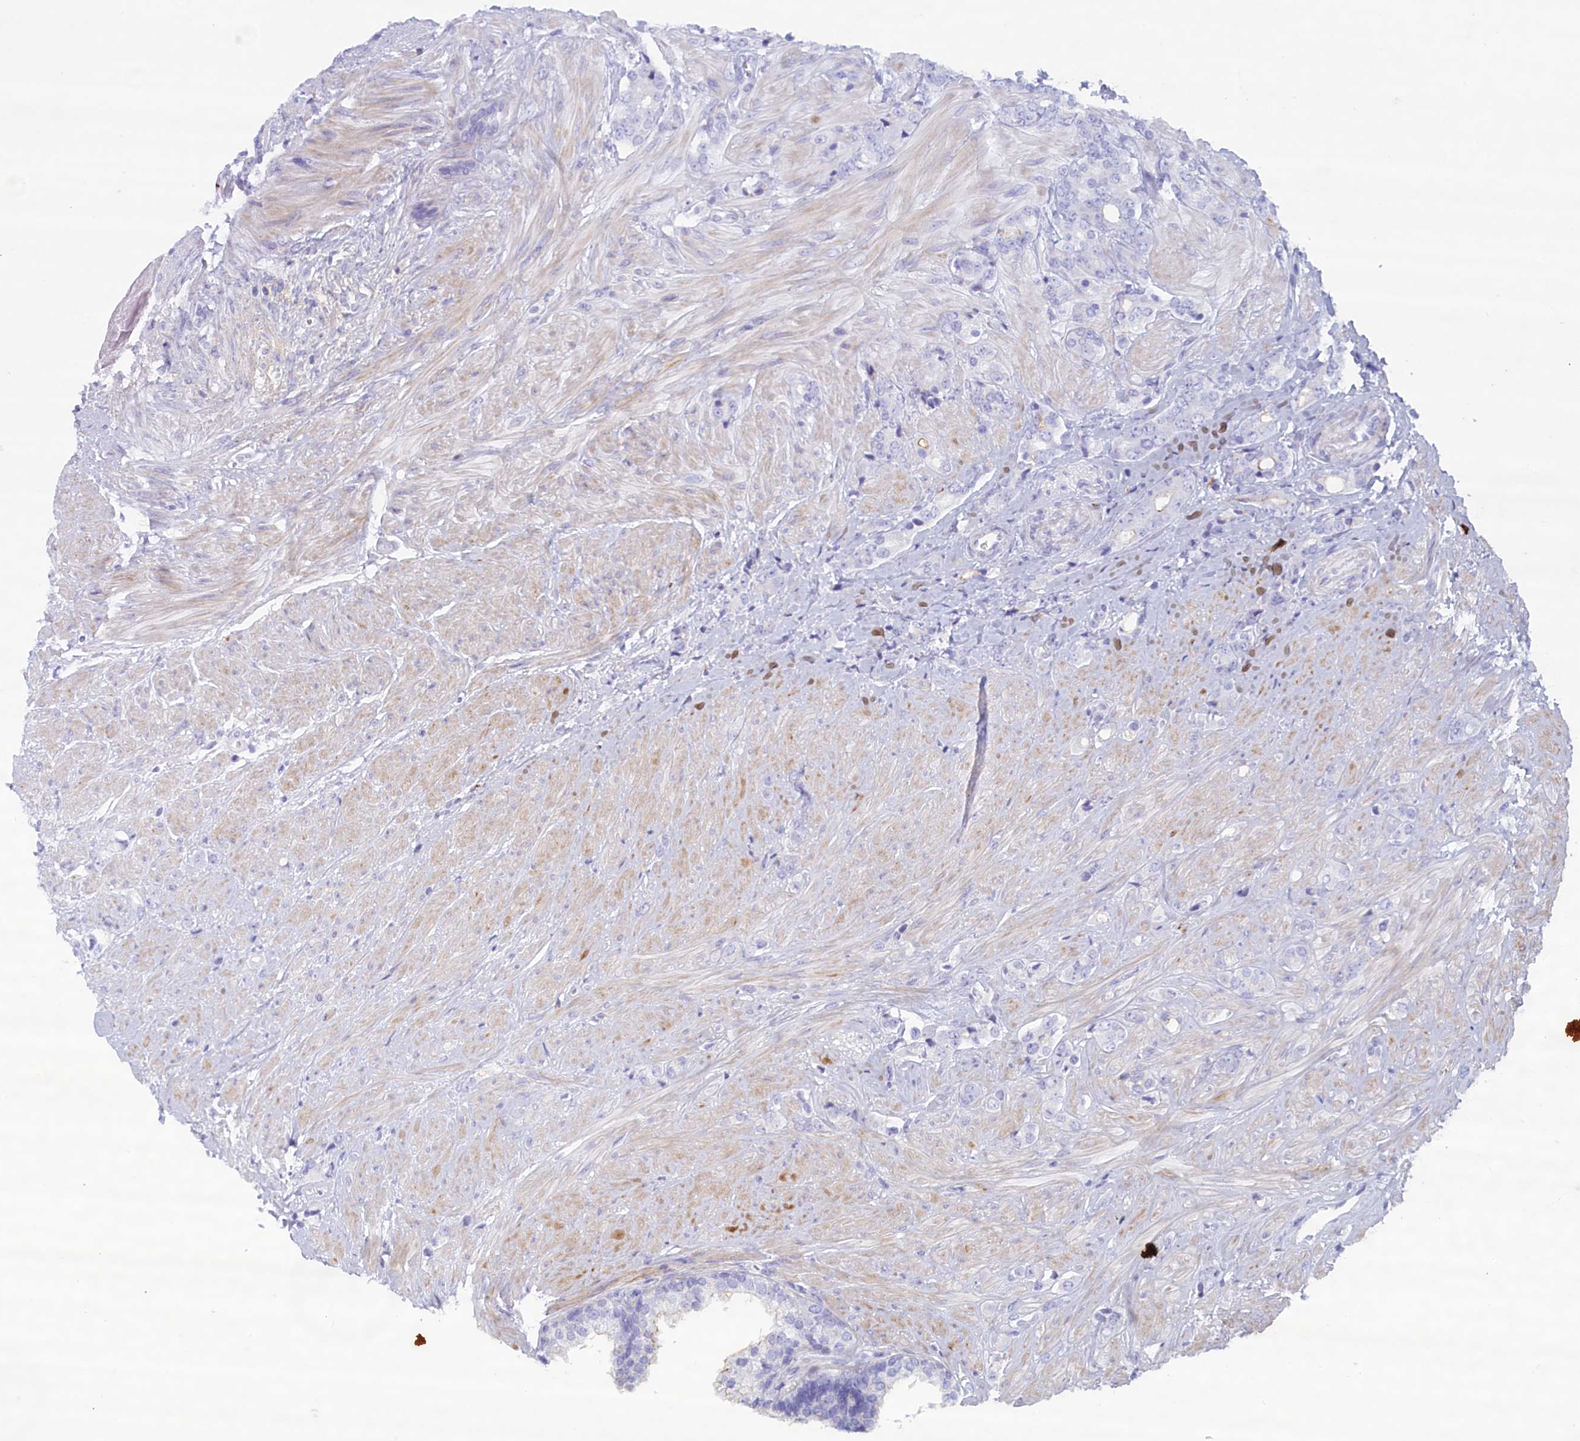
{"staining": {"intensity": "negative", "quantity": "none", "location": "none"}, "tissue": "prostate cancer", "cell_type": "Tumor cells", "image_type": "cancer", "snomed": [{"axis": "morphology", "description": "Adenocarcinoma, High grade"}, {"axis": "topography", "description": "Prostate"}], "caption": "Tumor cells are negative for brown protein staining in prostate cancer.", "gene": "MPV17L2", "patient": {"sex": "male", "age": 62}}